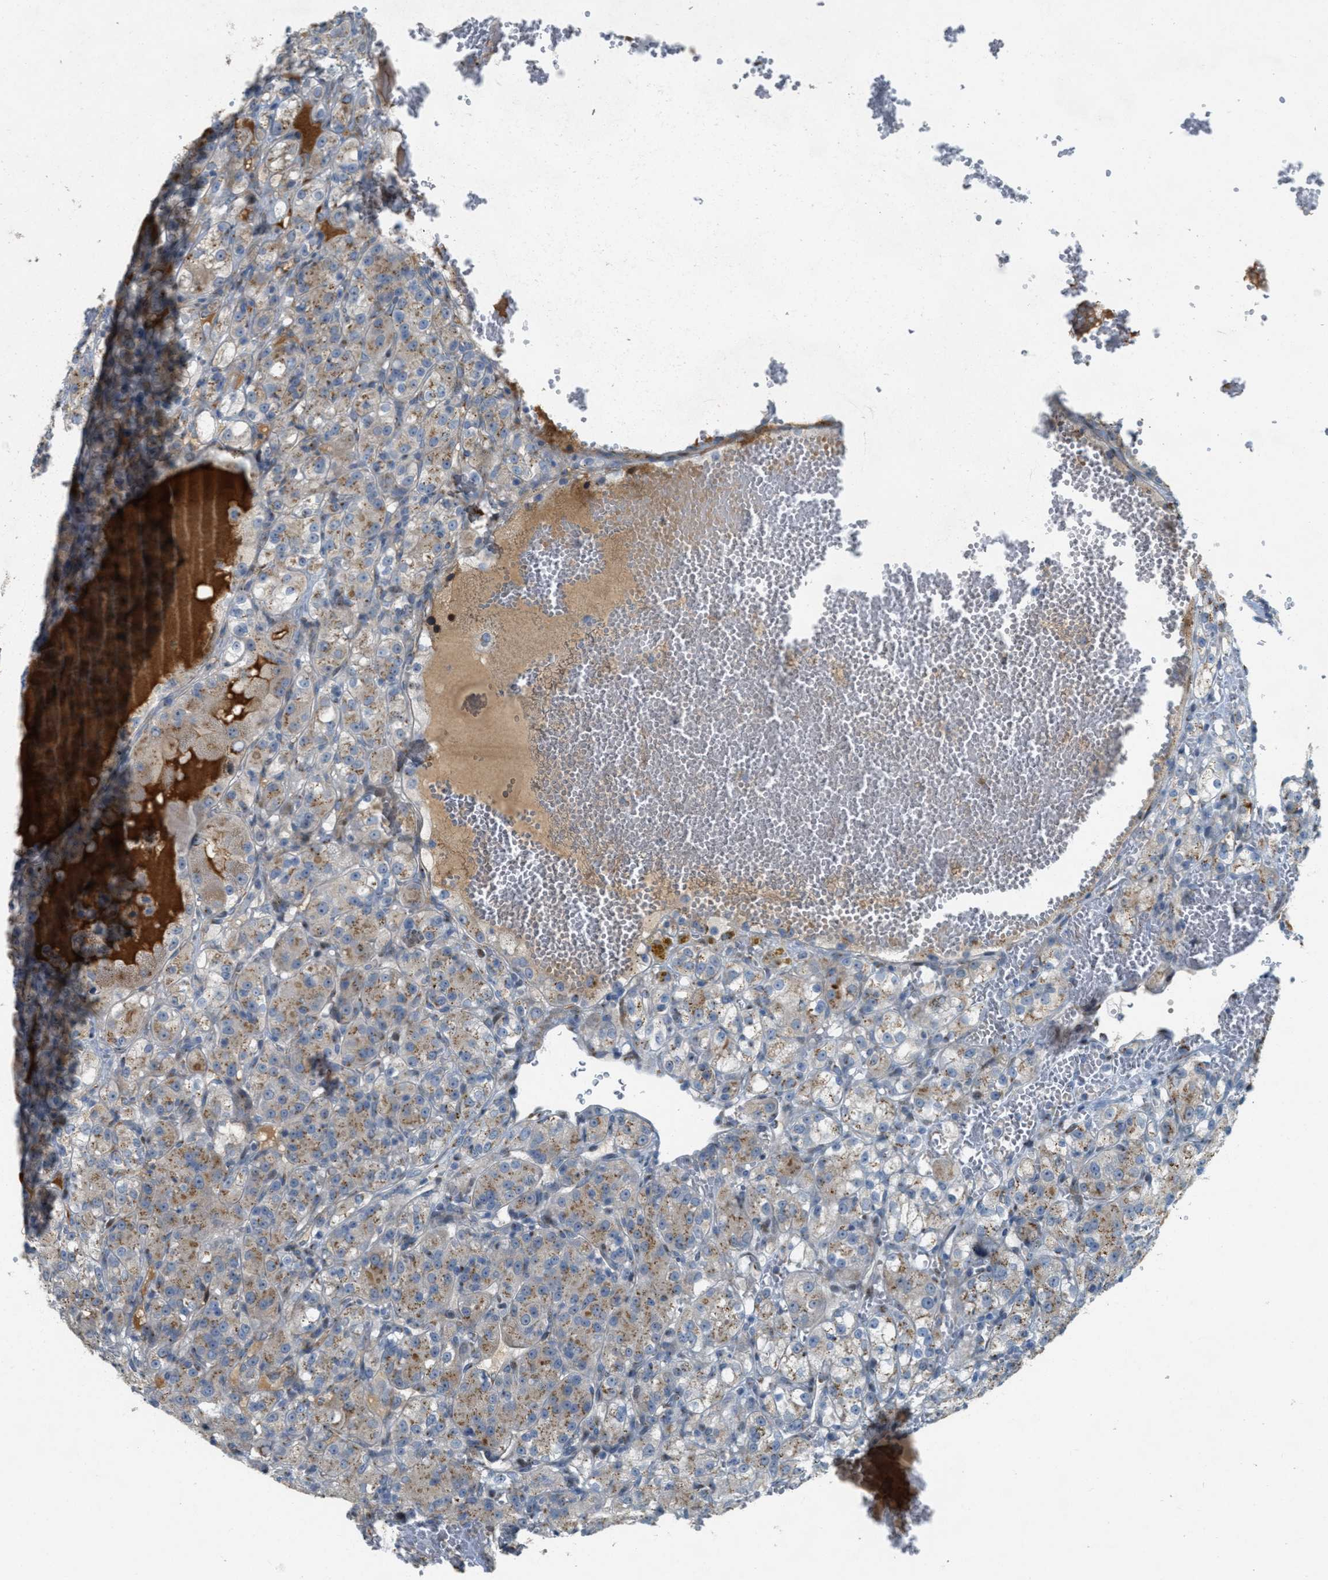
{"staining": {"intensity": "moderate", "quantity": "<25%", "location": "cytoplasmic/membranous"}, "tissue": "renal cancer", "cell_type": "Tumor cells", "image_type": "cancer", "snomed": [{"axis": "morphology", "description": "Normal tissue, NOS"}, {"axis": "morphology", "description": "Adenocarcinoma, NOS"}, {"axis": "topography", "description": "Kidney"}], "caption": "The image shows staining of adenocarcinoma (renal), revealing moderate cytoplasmic/membranous protein positivity (brown color) within tumor cells.", "gene": "ZFPL1", "patient": {"sex": "male", "age": 61}}